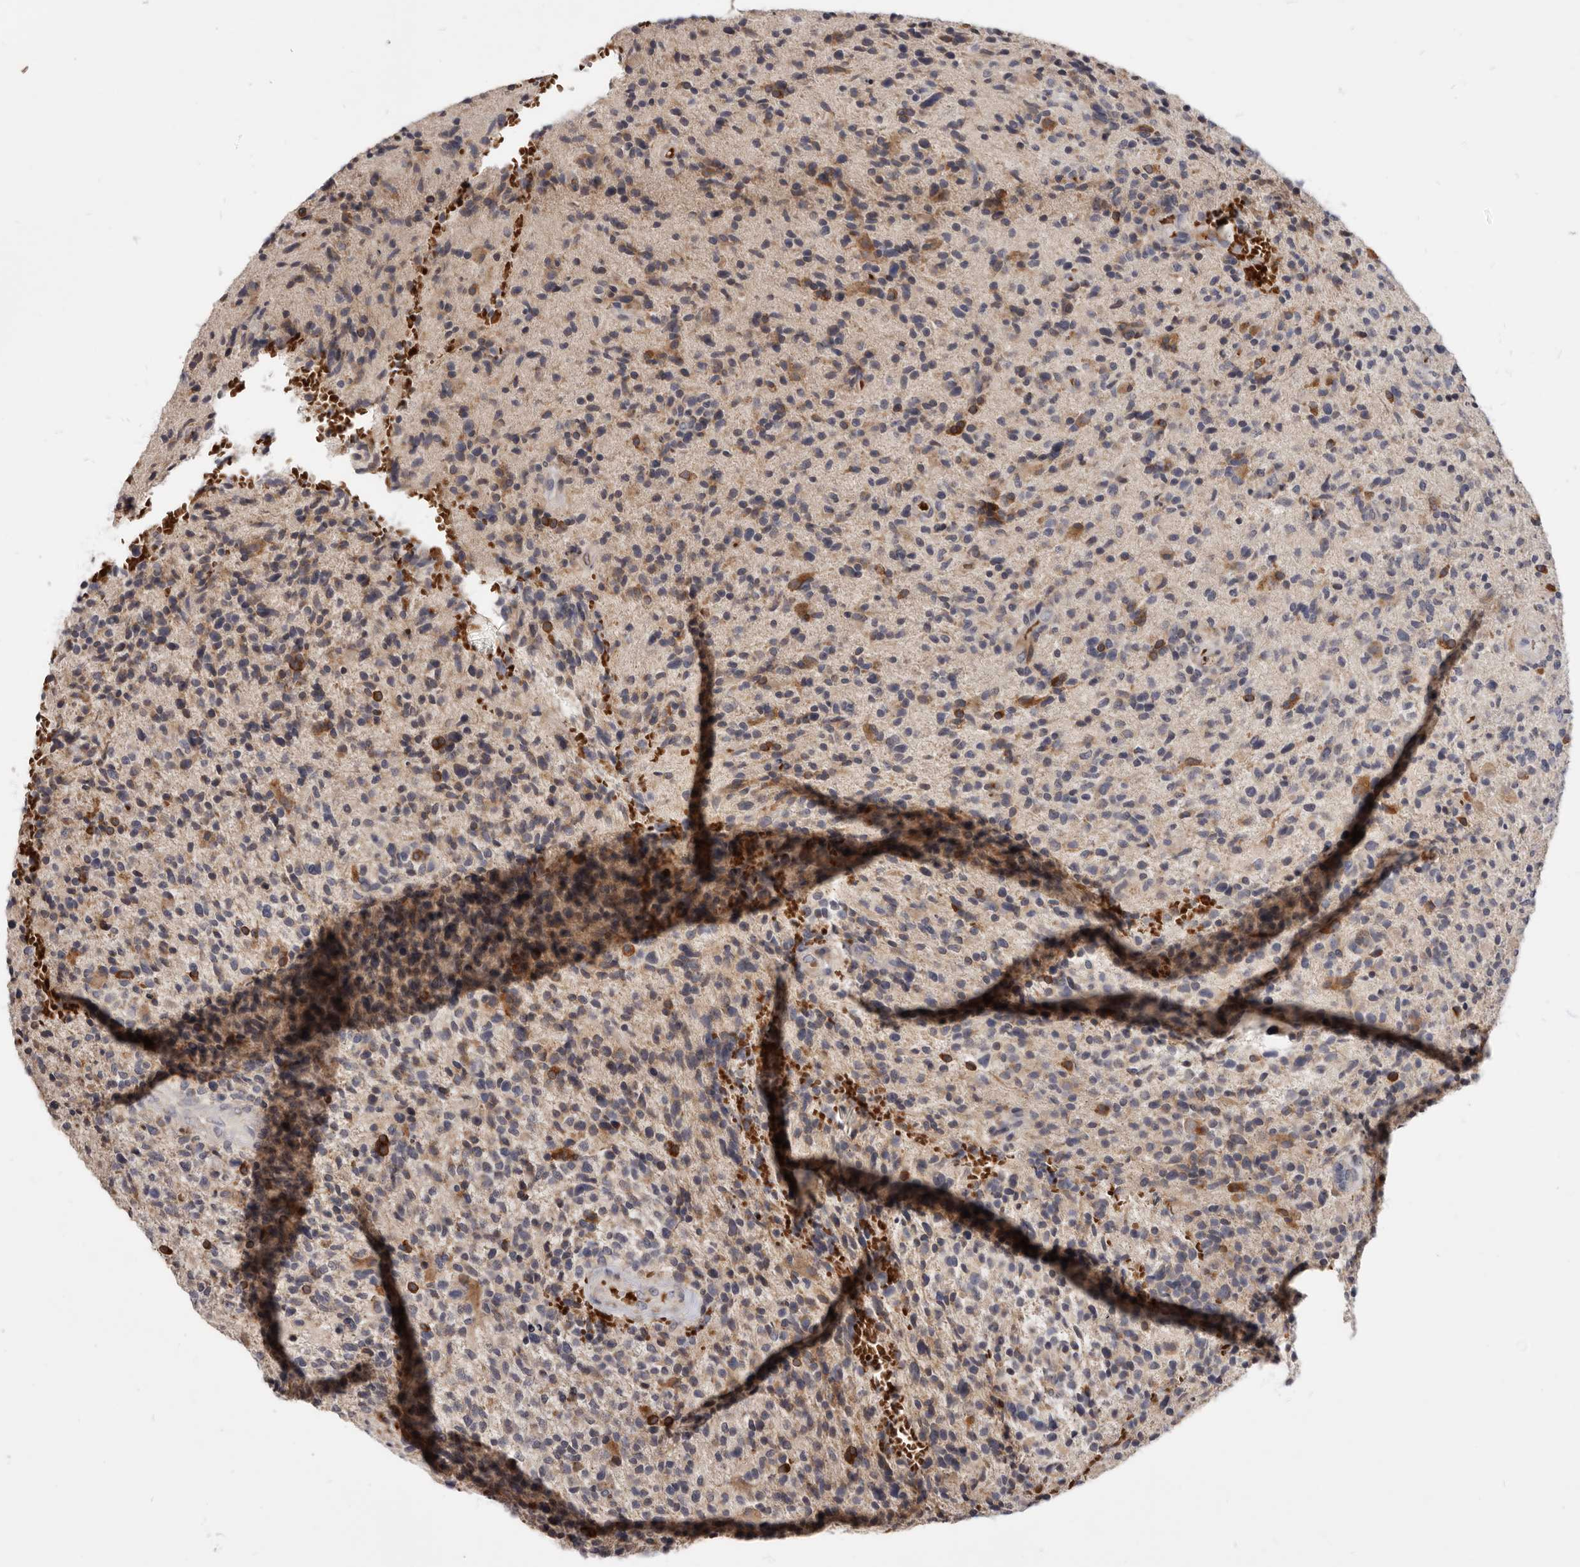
{"staining": {"intensity": "strong", "quantity": "<25%", "location": "cytoplasmic/membranous"}, "tissue": "glioma", "cell_type": "Tumor cells", "image_type": "cancer", "snomed": [{"axis": "morphology", "description": "Glioma, malignant, High grade"}, {"axis": "topography", "description": "Brain"}], "caption": "This photomicrograph shows immunohistochemistry staining of glioma, with medium strong cytoplasmic/membranous staining in about <25% of tumor cells.", "gene": "NENF", "patient": {"sex": "male", "age": 72}}